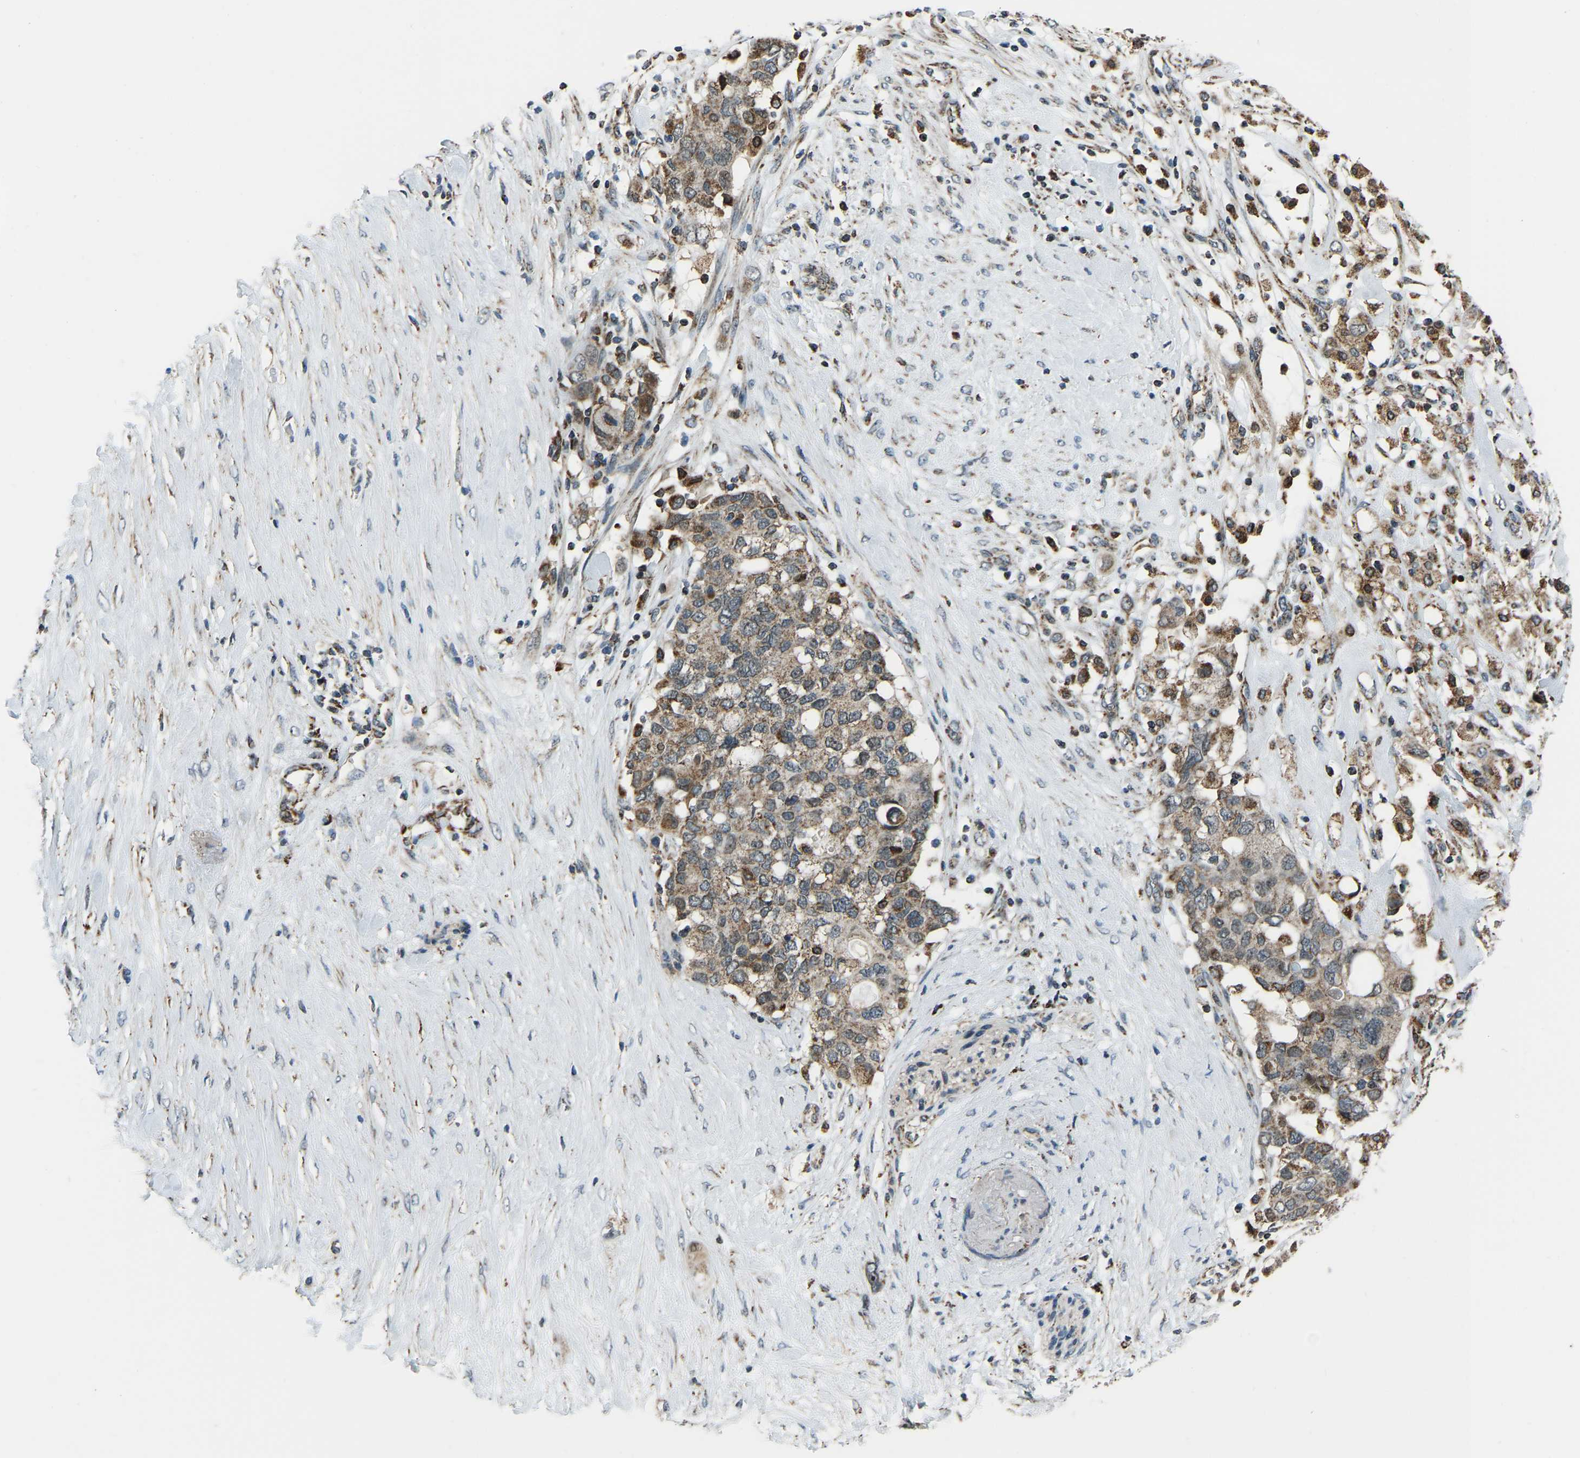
{"staining": {"intensity": "moderate", "quantity": ">75%", "location": "cytoplasmic/membranous"}, "tissue": "pancreatic cancer", "cell_type": "Tumor cells", "image_type": "cancer", "snomed": [{"axis": "morphology", "description": "Adenocarcinoma, NOS"}, {"axis": "topography", "description": "Pancreas"}], "caption": "This image shows IHC staining of pancreatic cancer (adenocarcinoma), with medium moderate cytoplasmic/membranous expression in approximately >75% of tumor cells.", "gene": "RBM33", "patient": {"sex": "female", "age": 56}}